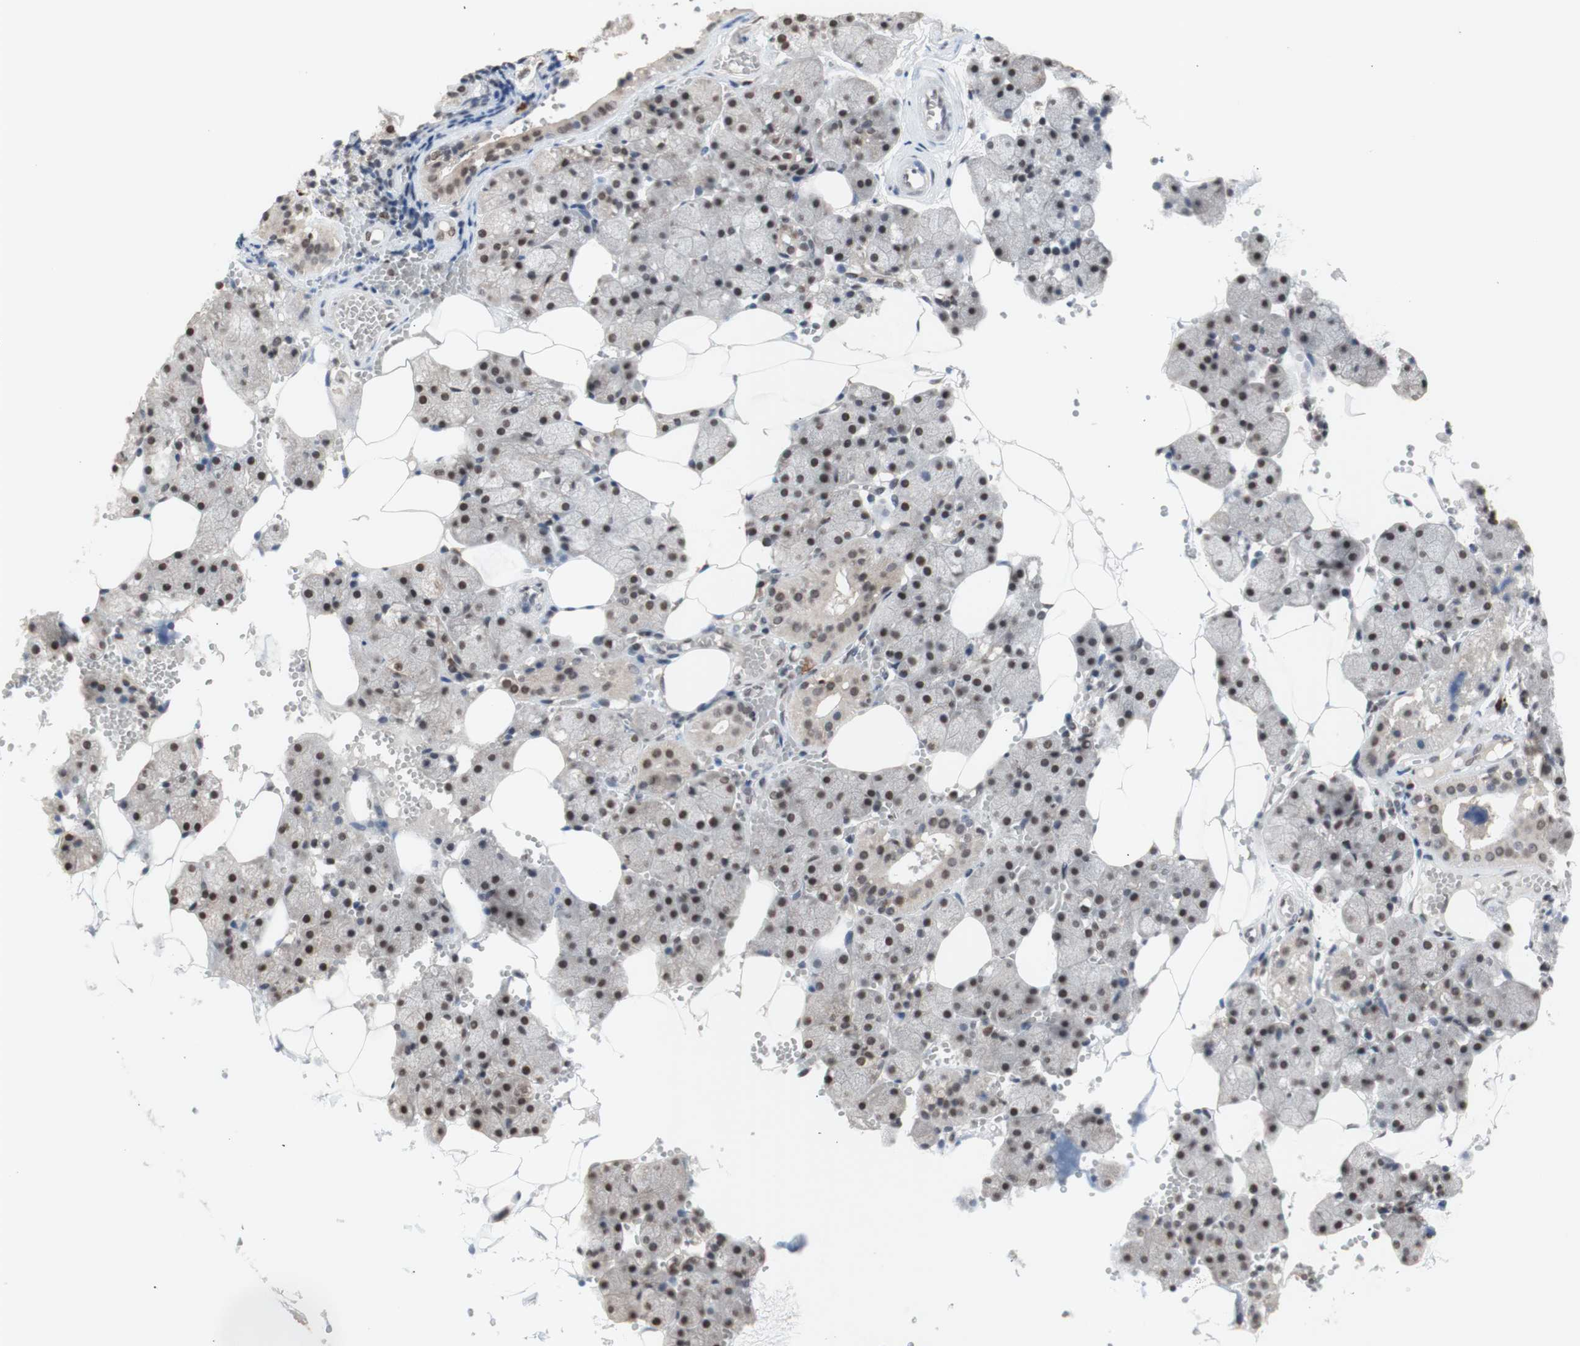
{"staining": {"intensity": "weak", "quantity": ">75%", "location": "nuclear"}, "tissue": "salivary gland", "cell_type": "Glandular cells", "image_type": "normal", "snomed": [{"axis": "morphology", "description": "Normal tissue, NOS"}, {"axis": "topography", "description": "Salivary gland"}], "caption": "Immunohistochemistry (IHC) of benign human salivary gland exhibits low levels of weak nuclear expression in about >75% of glandular cells.", "gene": "SFPQ", "patient": {"sex": "male", "age": 62}}